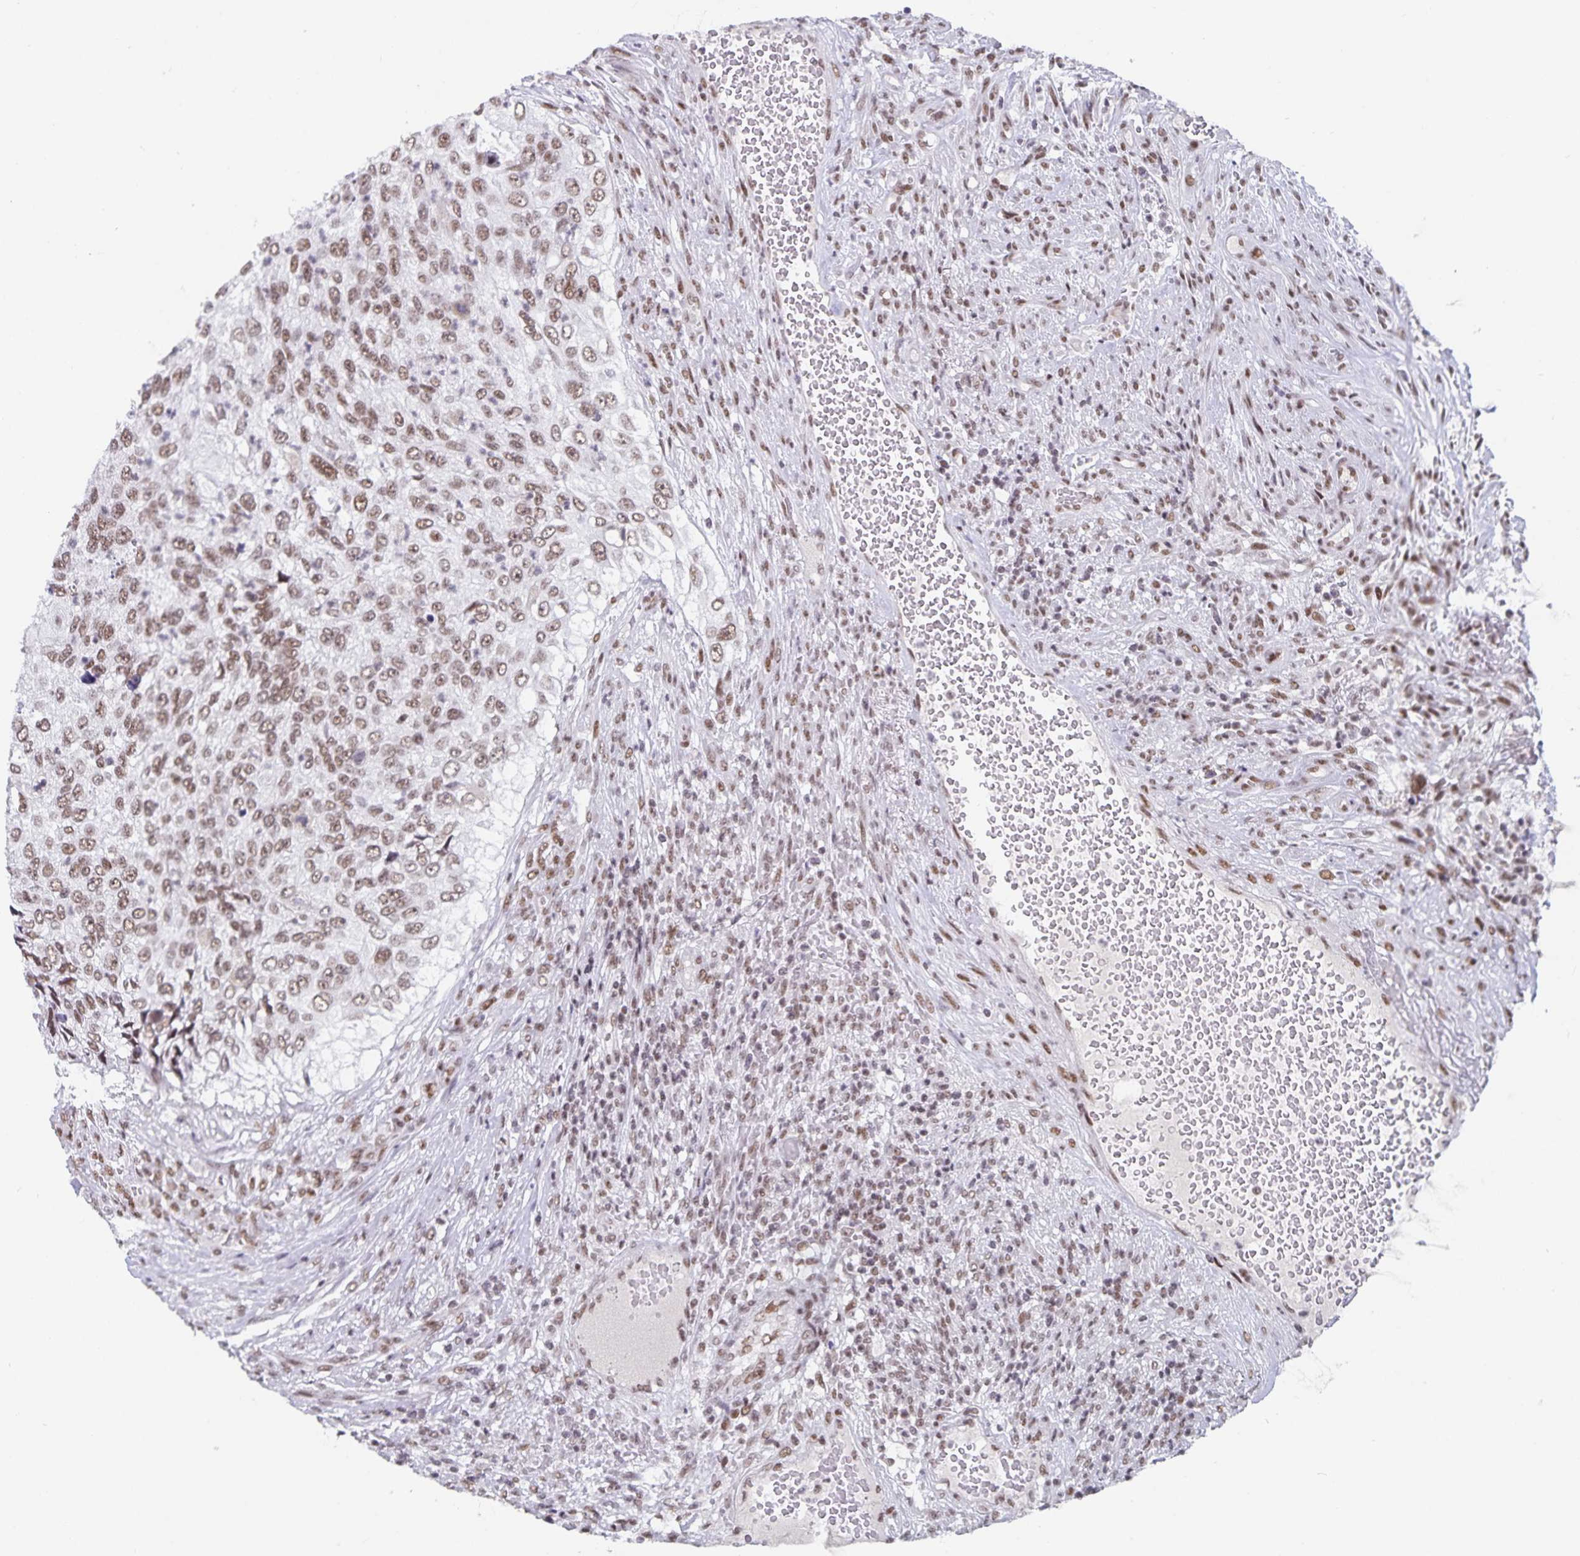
{"staining": {"intensity": "moderate", "quantity": ">75%", "location": "nuclear"}, "tissue": "urothelial cancer", "cell_type": "Tumor cells", "image_type": "cancer", "snomed": [{"axis": "morphology", "description": "Urothelial carcinoma, High grade"}, {"axis": "topography", "description": "Urinary bladder"}], "caption": "Protein expression analysis of urothelial cancer displays moderate nuclear positivity in approximately >75% of tumor cells.", "gene": "PBX2", "patient": {"sex": "female", "age": 60}}